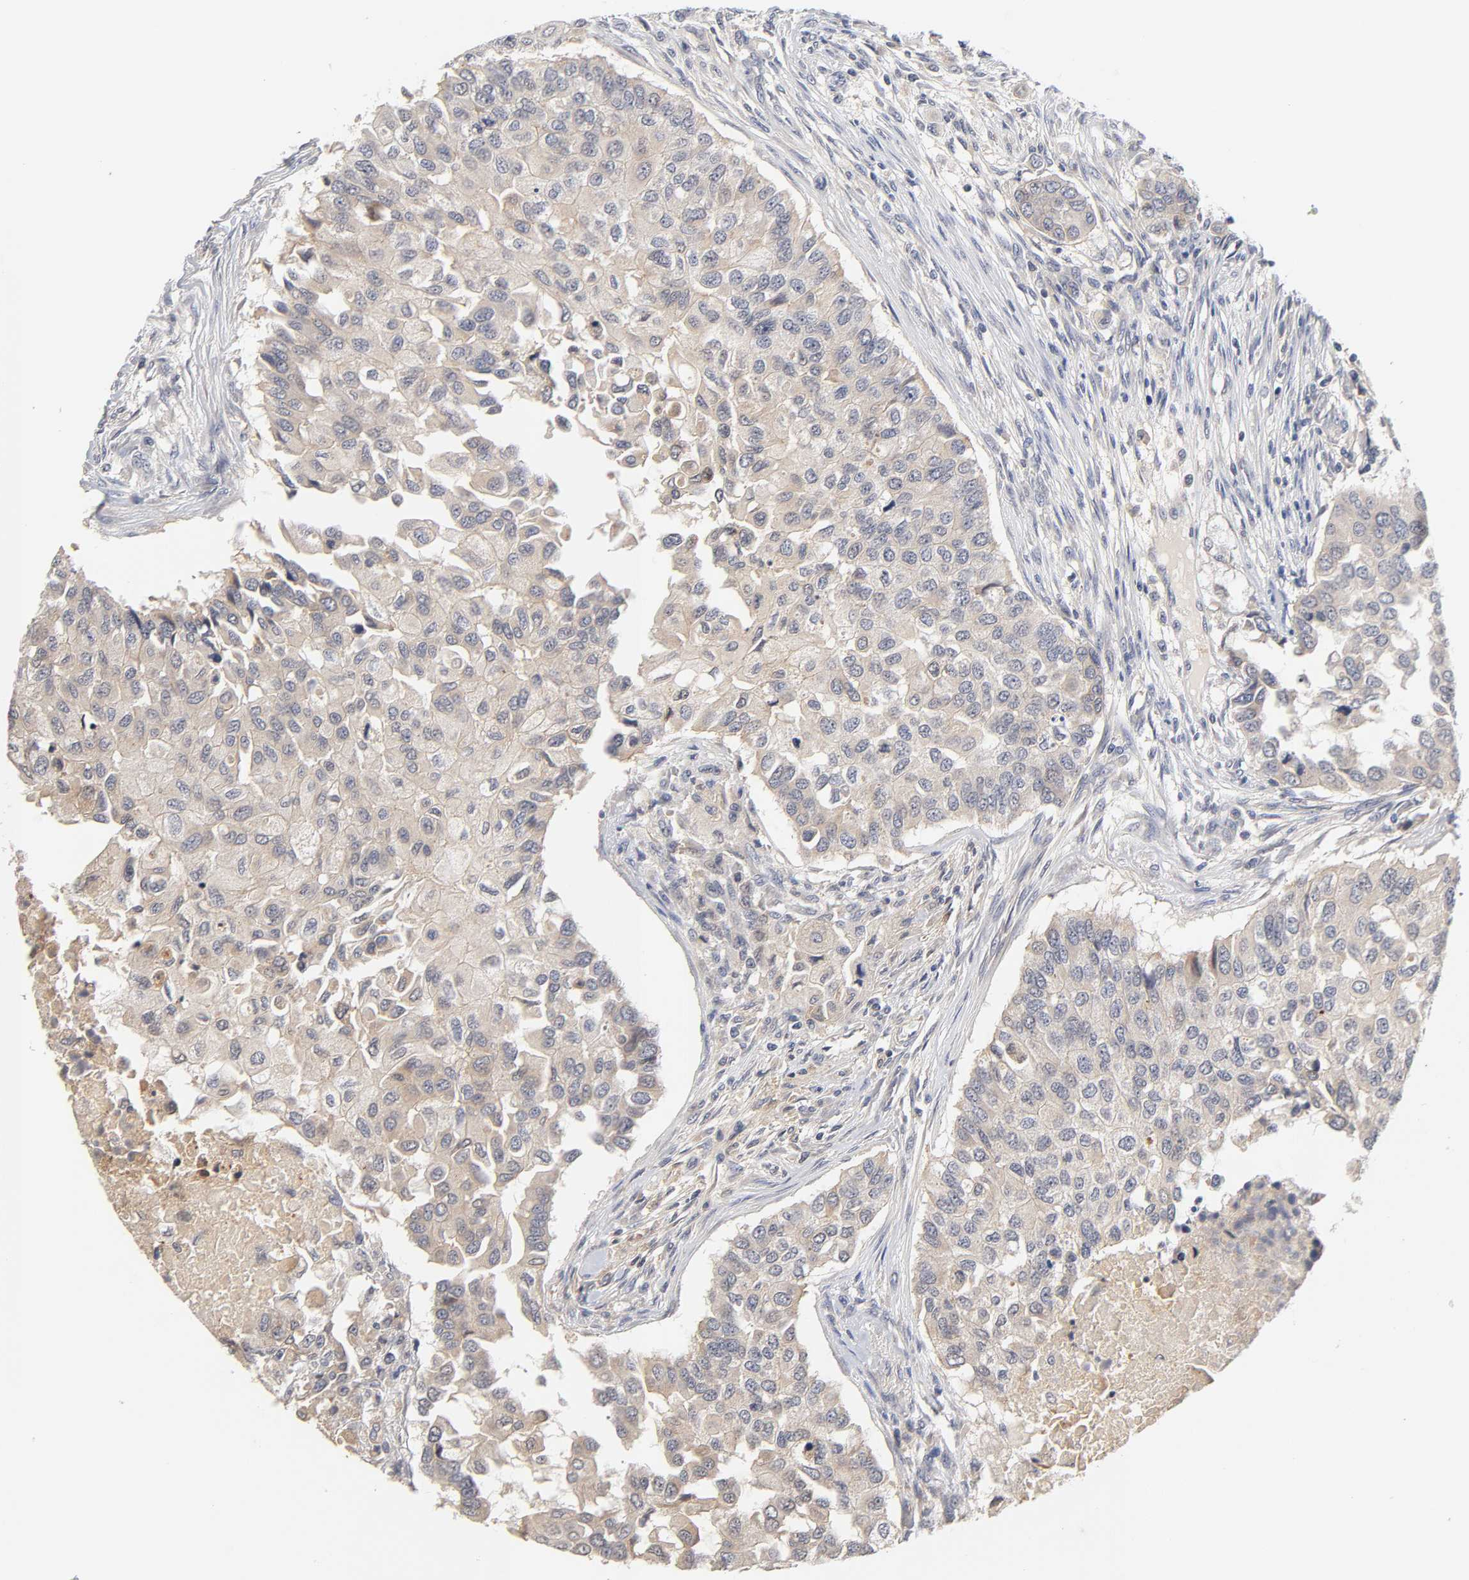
{"staining": {"intensity": "weak", "quantity": ">75%", "location": "cytoplasmic/membranous"}, "tissue": "breast cancer", "cell_type": "Tumor cells", "image_type": "cancer", "snomed": [{"axis": "morphology", "description": "Normal tissue, NOS"}, {"axis": "morphology", "description": "Duct carcinoma"}, {"axis": "topography", "description": "Breast"}], "caption": "Protein staining of breast cancer (invasive ductal carcinoma) tissue exhibits weak cytoplasmic/membranous positivity in approximately >75% of tumor cells.", "gene": "CXADR", "patient": {"sex": "female", "age": 49}}